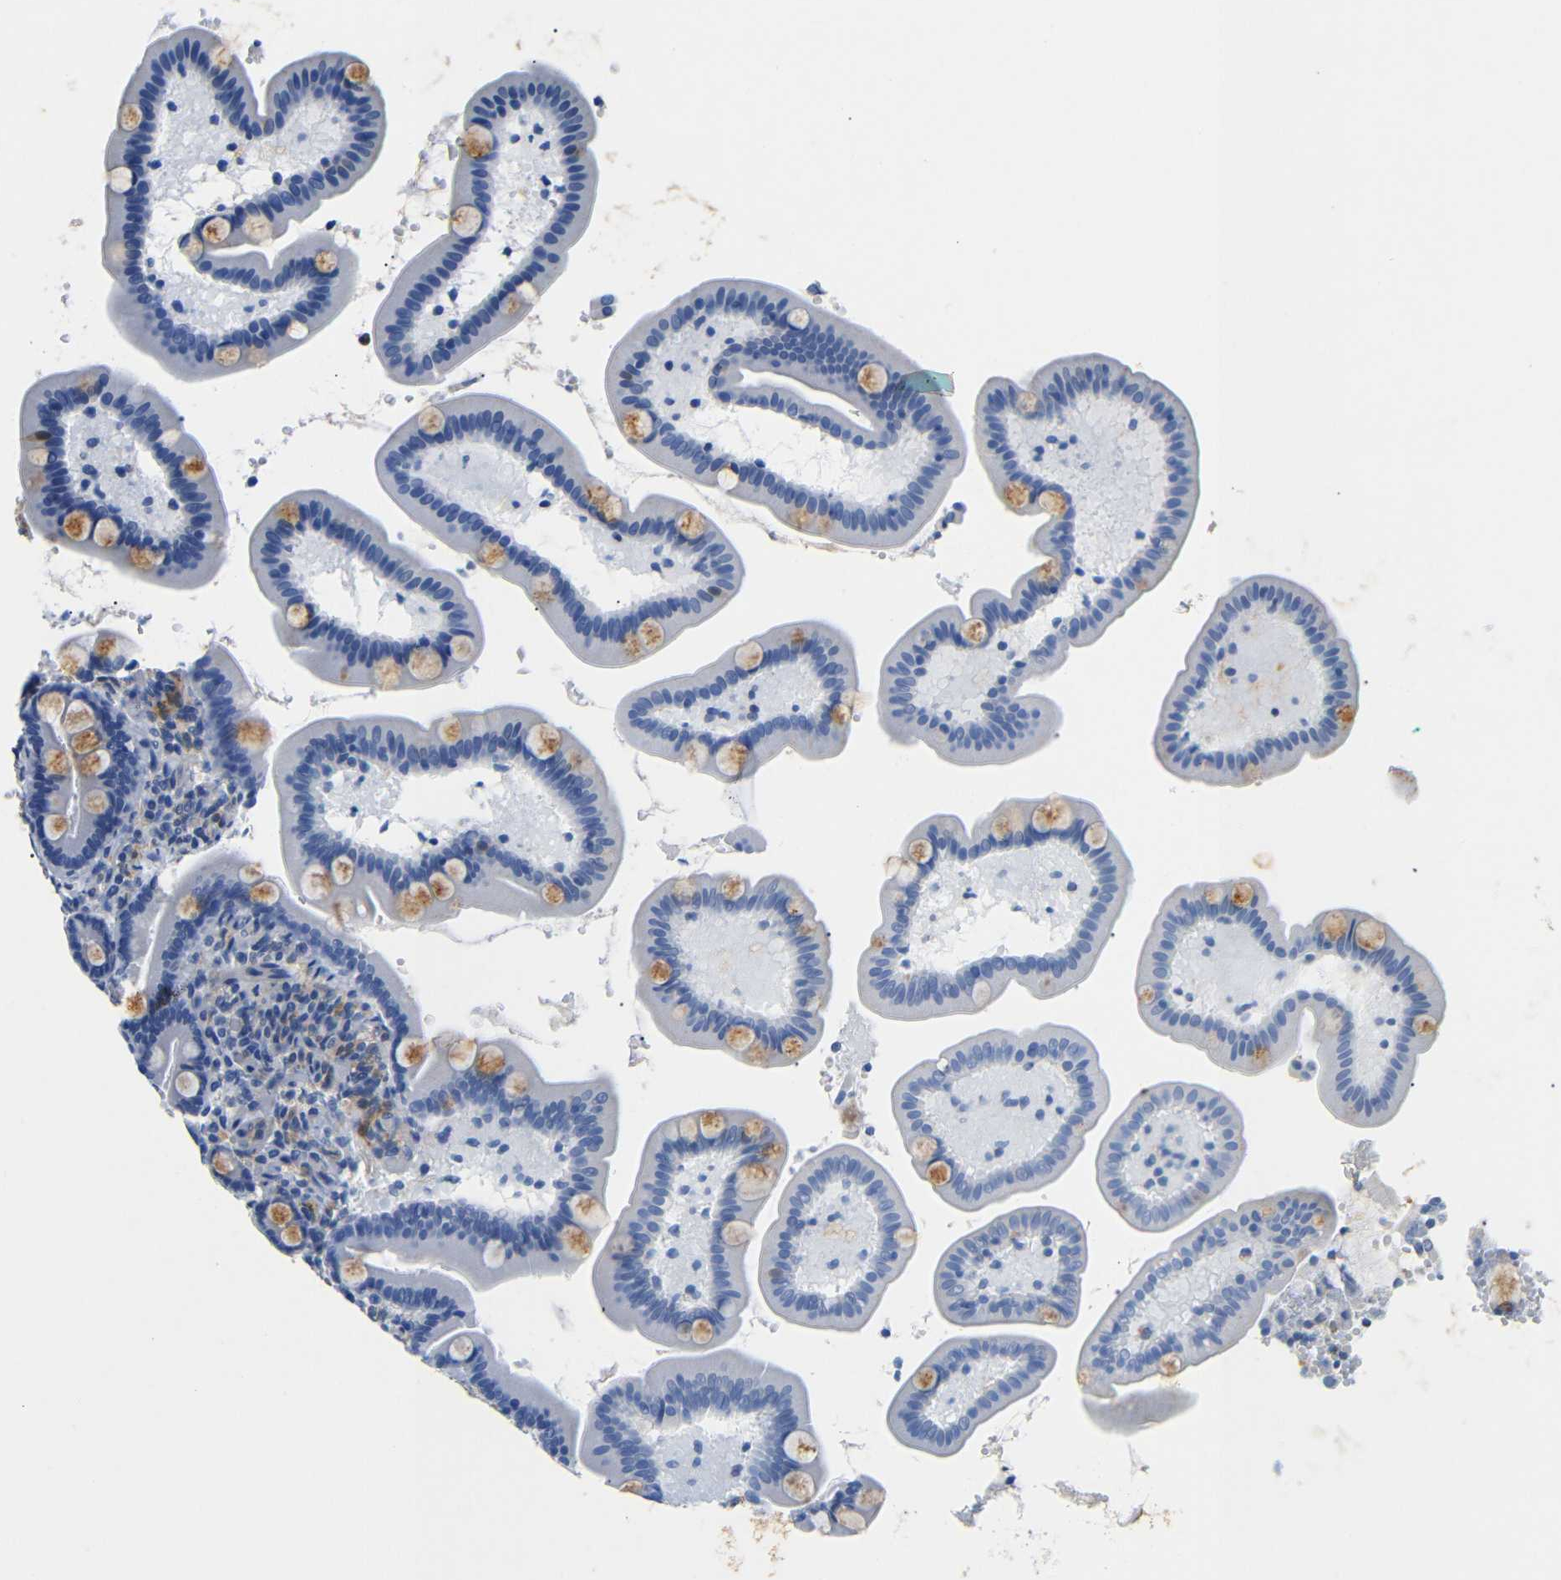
{"staining": {"intensity": "moderate", "quantity": "<25%", "location": "cytoplasmic/membranous"}, "tissue": "duodenum", "cell_type": "Glandular cells", "image_type": "normal", "snomed": [{"axis": "morphology", "description": "Normal tissue, NOS"}, {"axis": "topography", "description": "Duodenum"}], "caption": "Duodenum was stained to show a protein in brown. There is low levels of moderate cytoplasmic/membranous positivity in about <25% of glandular cells. The staining was performed using DAB, with brown indicating positive protein expression. Nuclei are stained blue with hematoxylin.", "gene": "SDCBP", "patient": {"sex": "male", "age": 54}}